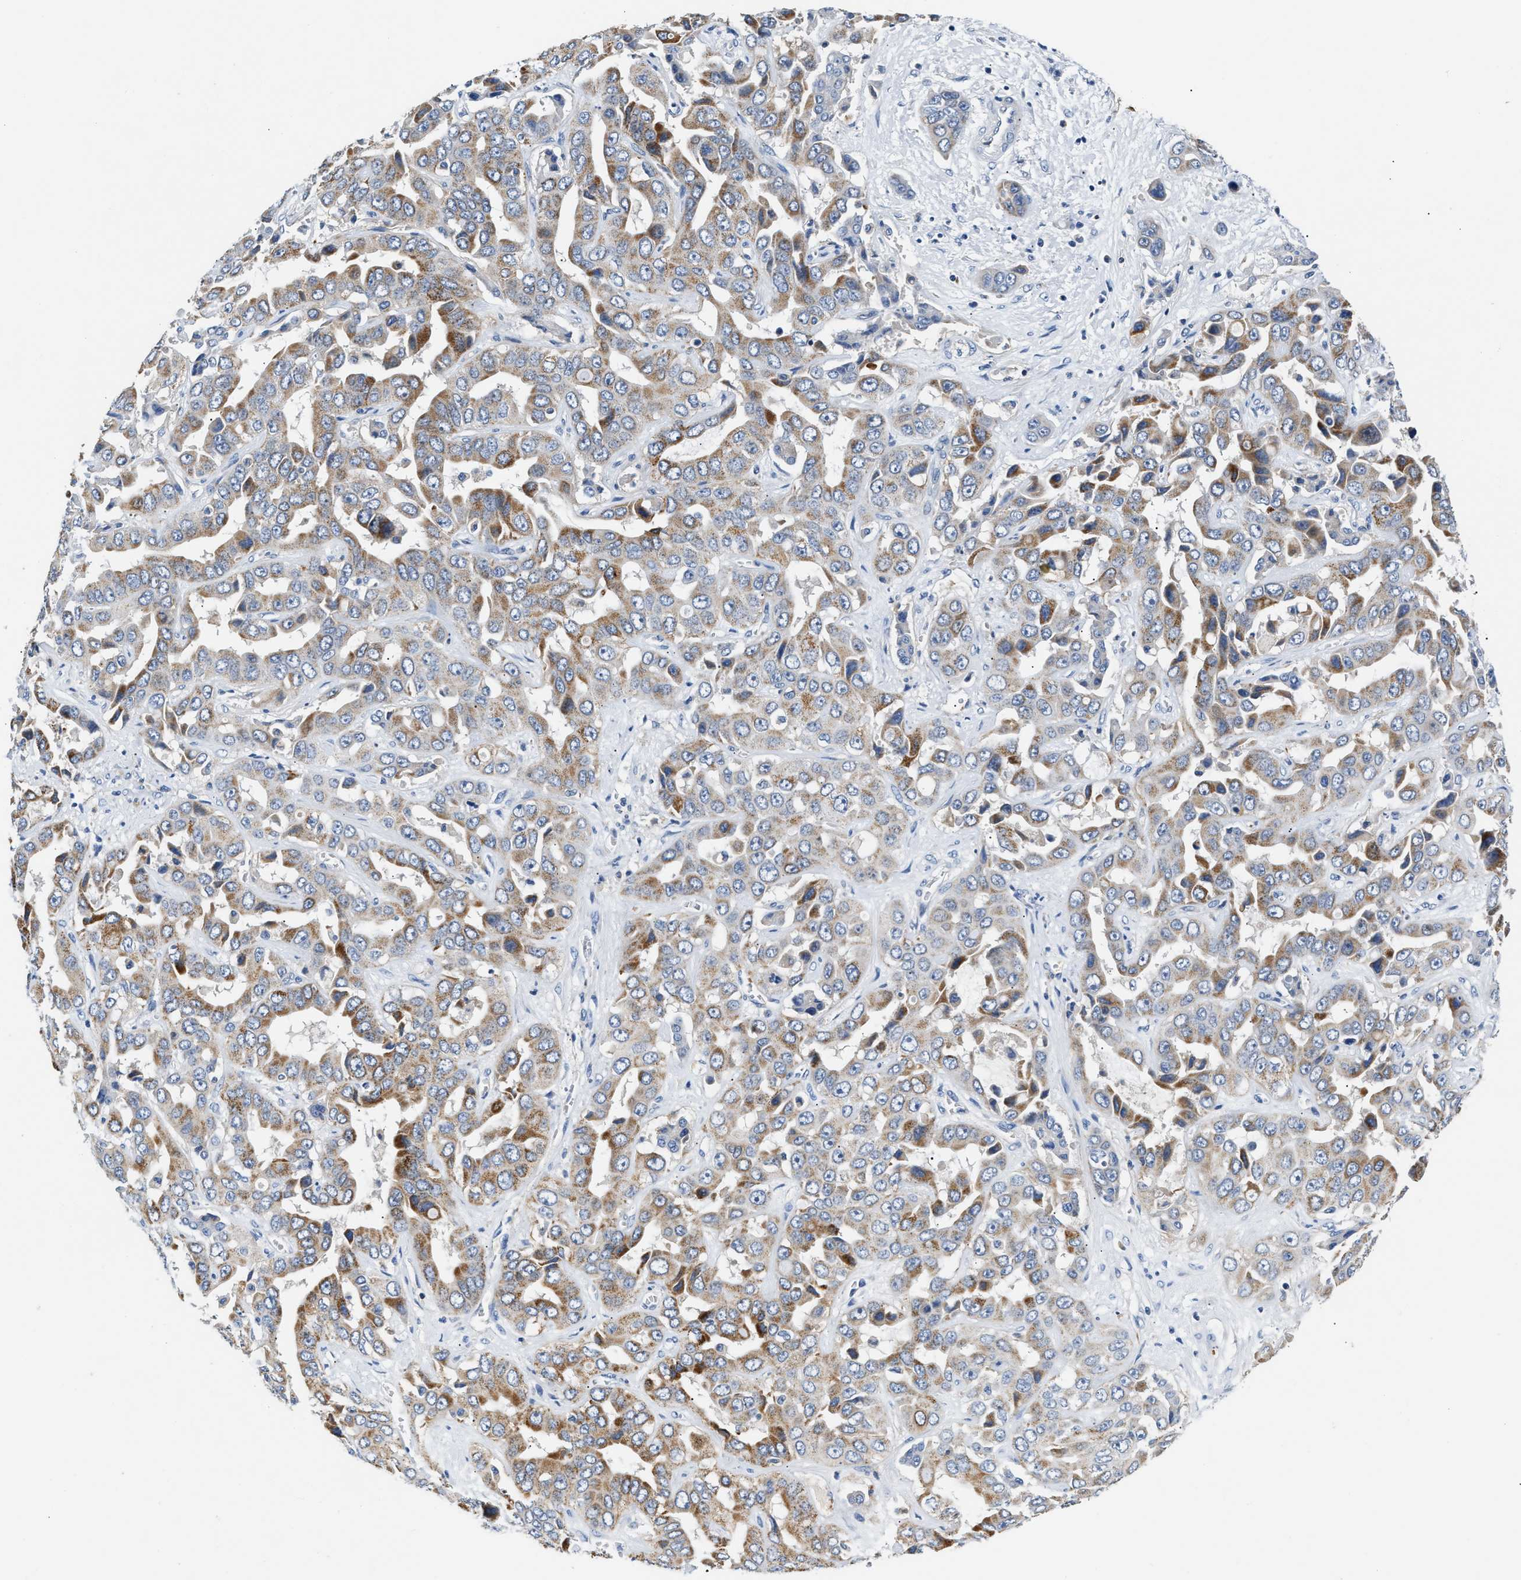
{"staining": {"intensity": "moderate", "quantity": ">75%", "location": "cytoplasmic/membranous"}, "tissue": "liver cancer", "cell_type": "Tumor cells", "image_type": "cancer", "snomed": [{"axis": "morphology", "description": "Cholangiocarcinoma"}, {"axis": "topography", "description": "Liver"}], "caption": "Moderate cytoplasmic/membranous positivity is identified in about >75% of tumor cells in liver cancer (cholangiocarcinoma).", "gene": "TUT7", "patient": {"sex": "female", "age": 52}}